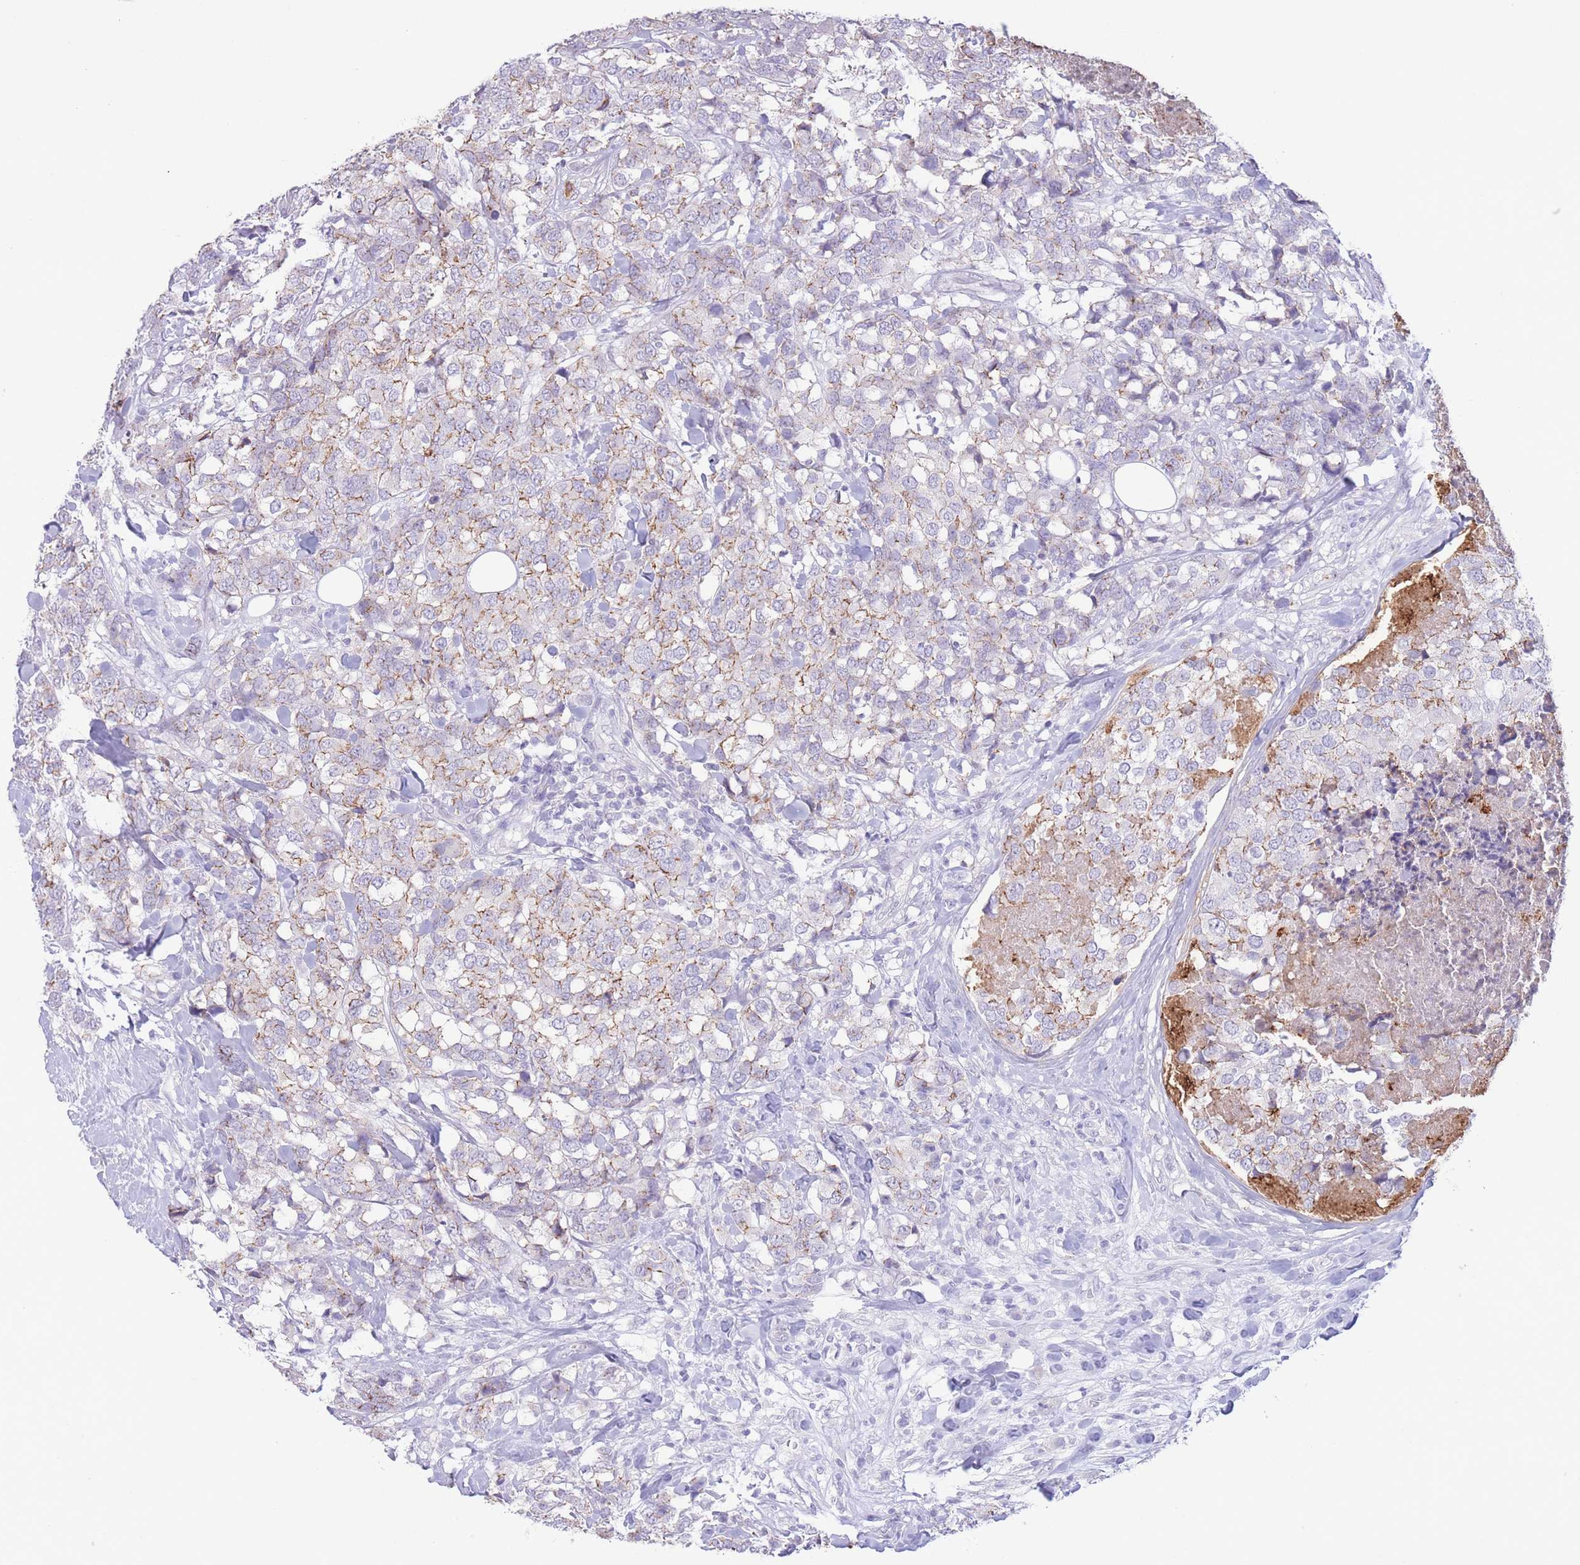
{"staining": {"intensity": "weak", "quantity": "<25%", "location": "cytoplasmic/membranous"}, "tissue": "breast cancer", "cell_type": "Tumor cells", "image_type": "cancer", "snomed": [{"axis": "morphology", "description": "Lobular carcinoma"}, {"axis": "topography", "description": "Breast"}], "caption": "Tumor cells are negative for protein expression in human breast cancer (lobular carcinoma).", "gene": "LCLAT1", "patient": {"sex": "female", "age": 59}}